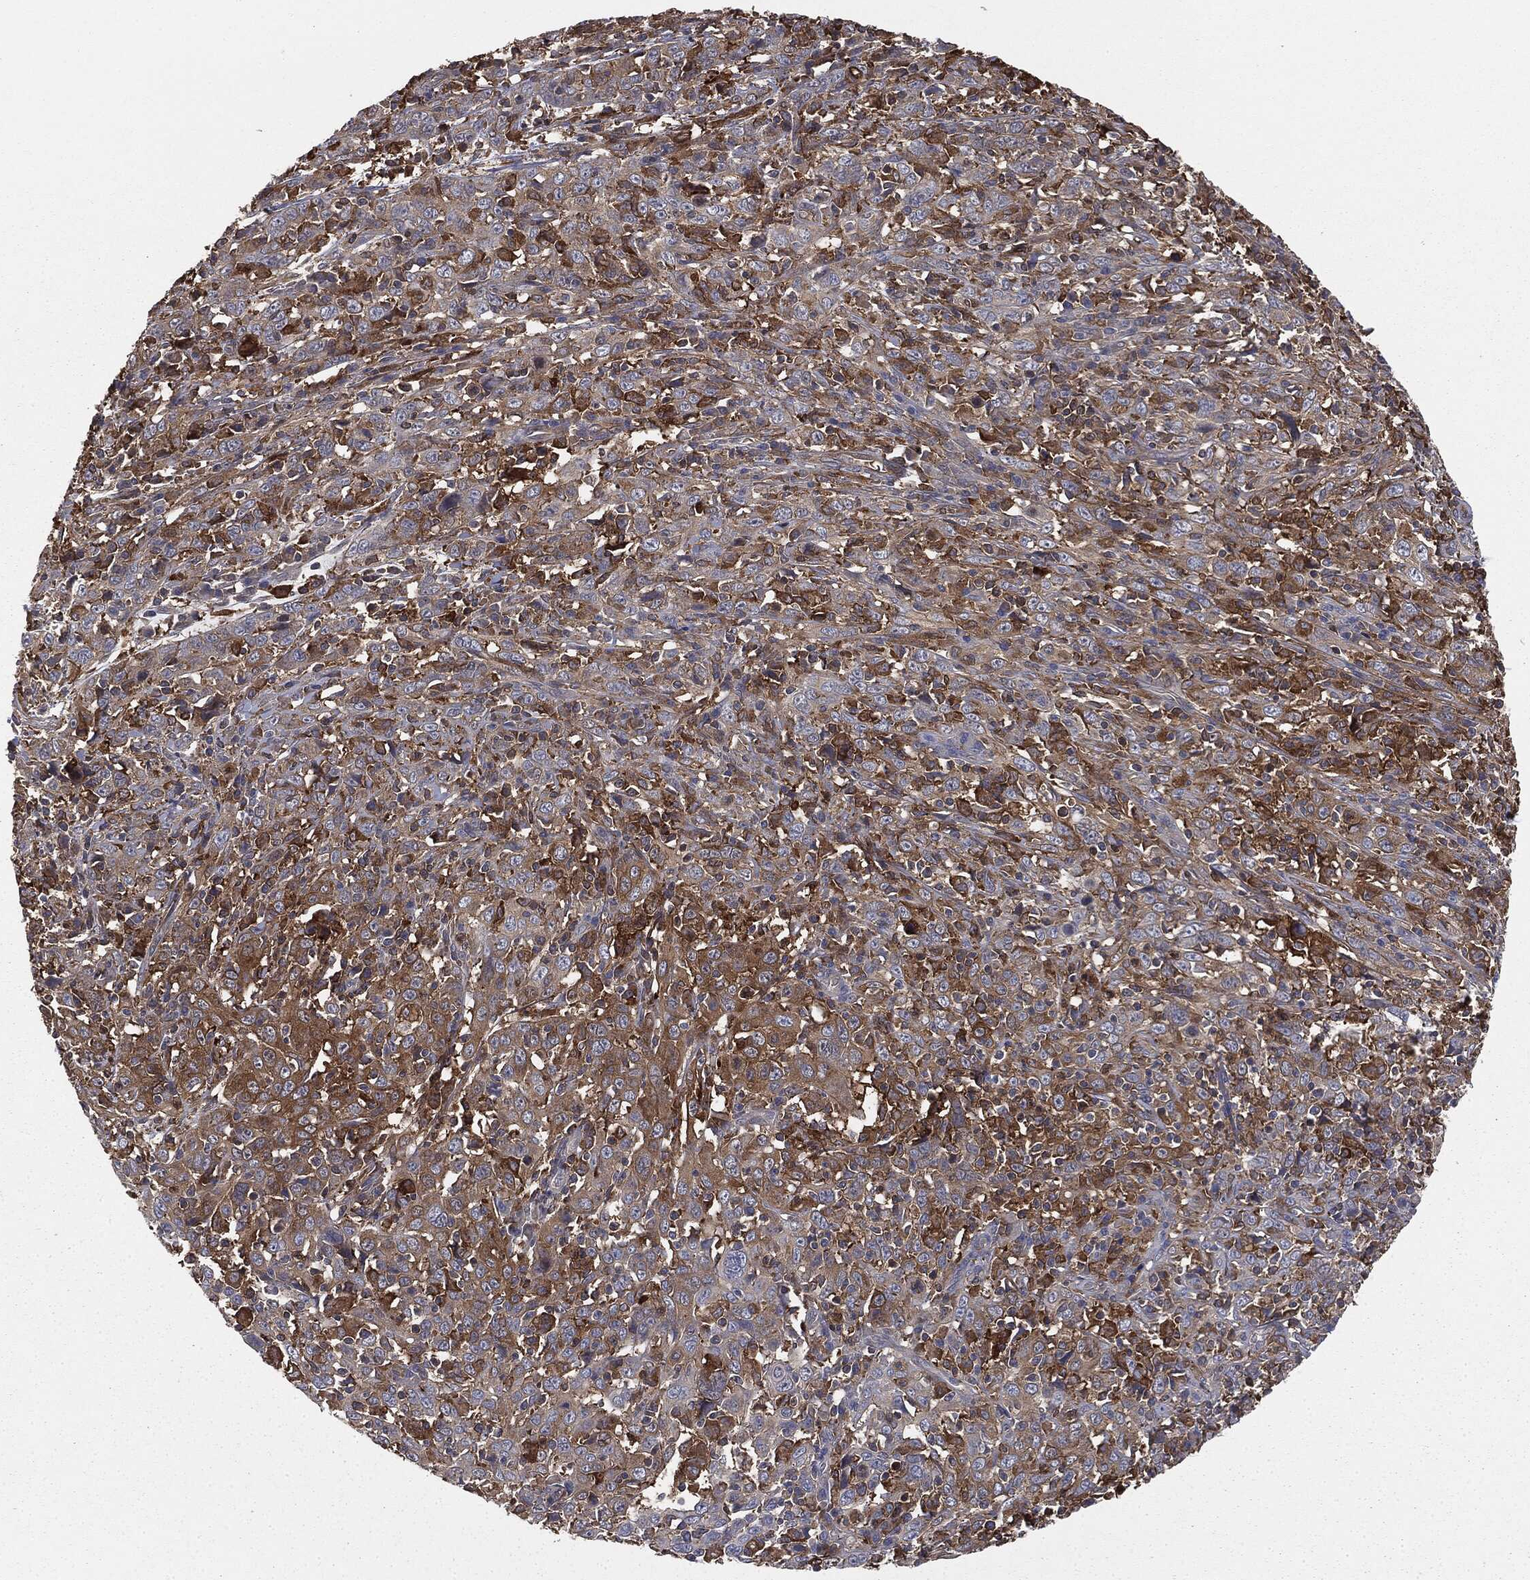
{"staining": {"intensity": "strong", "quantity": "<25%", "location": "cytoplasmic/membranous"}, "tissue": "cervical cancer", "cell_type": "Tumor cells", "image_type": "cancer", "snomed": [{"axis": "morphology", "description": "Squamous cell carcinoma, NOS"}, {"axis": "topography", "description": "Cervix"}], "caption": "Protein expression analysis of cervical squamous cell carcinoma displays strong cytoplasmic/membranous expression in approximately <25% of tumor cells. (brown staining indicates protein expression, while blue staining denotes nuclei).", "gene": "GNB5", "patient": {"sex": "female", "age": 46}}